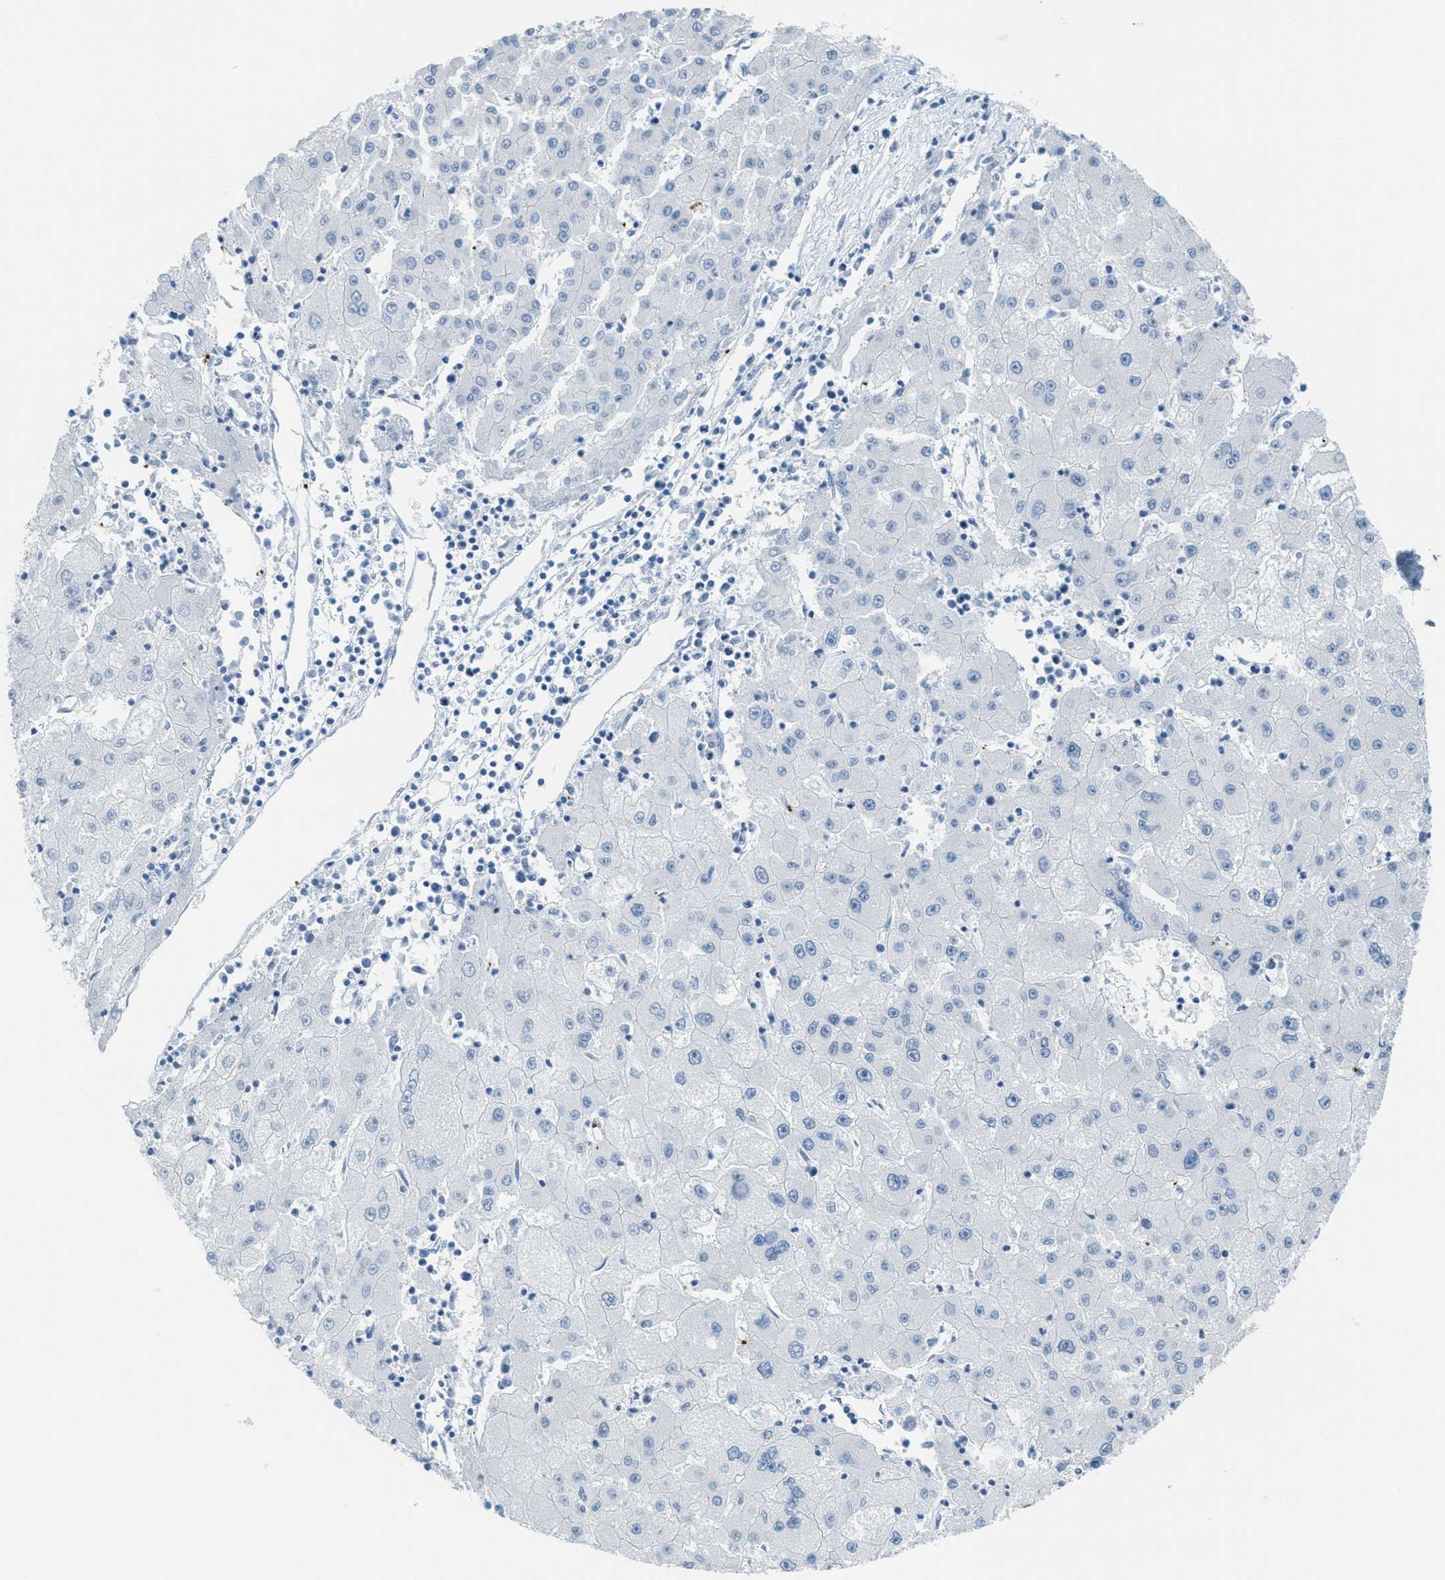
{"staining": {"intensity": "negative", "quantity": "none", "location": "none"}, "tissue": "liver cancer", "cell_type": "Tumor cells", "image_type": "cancer", "snomed": [{"axis": "morphology", "description": "Carcinoma, Hepatocellular, NOS"}, {"axis": "topography", "description": "Liver"}], "caption": "Immunohistochemistry (IHC) of human hepatocellular carcinoma (liver) reveals no expression in tumor cells. Brightfield microscopy of immunohistochemistry stained with DAB (3,3'-diaminobenzidine) (brown) and hematoxylin (blue), captured at high magnification.", "gene": "PPBP", "patient": {"sex": "male", "age": 72}}